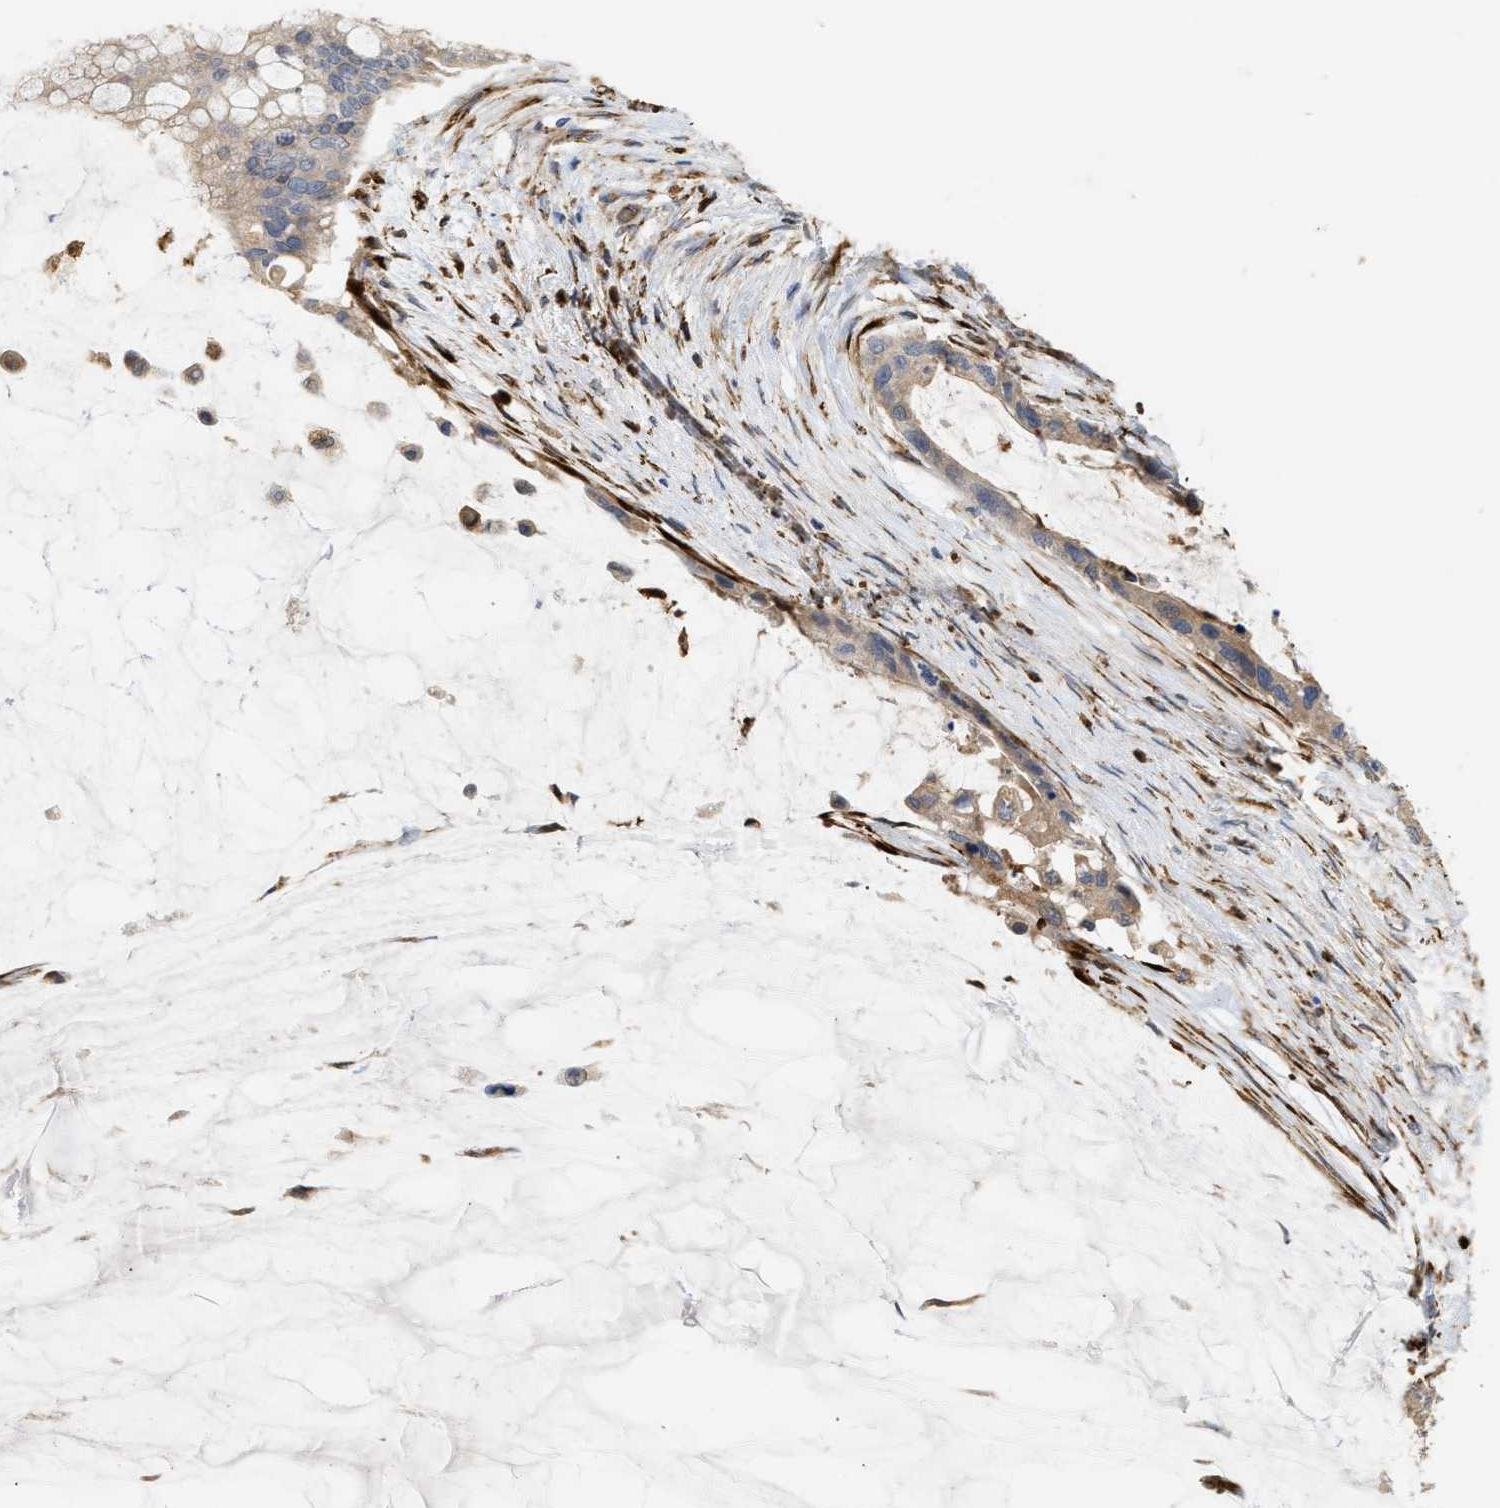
{"staining": {"intensity": "weak", "quantity": ">75%", "location": "cytoplasmic/membranous"}, "tissue": "pancreatic cancer", "cell_type": "Tumor cells", "image_type": "cancer", "snomed": [{"axis": "morphology", "description": "Adenocarcinoma, NOS"}, {"axis": "topography", "description": "Pancreas"}], "caption": "Immunohistochemical staining of human pancreatic cancer demonstrates low levels of weak cytoplasmic/membranous expression in approximately >75% of tumor cells.", "gene": "PLCD1", "patient": {"sex": "male", "age": 41}}